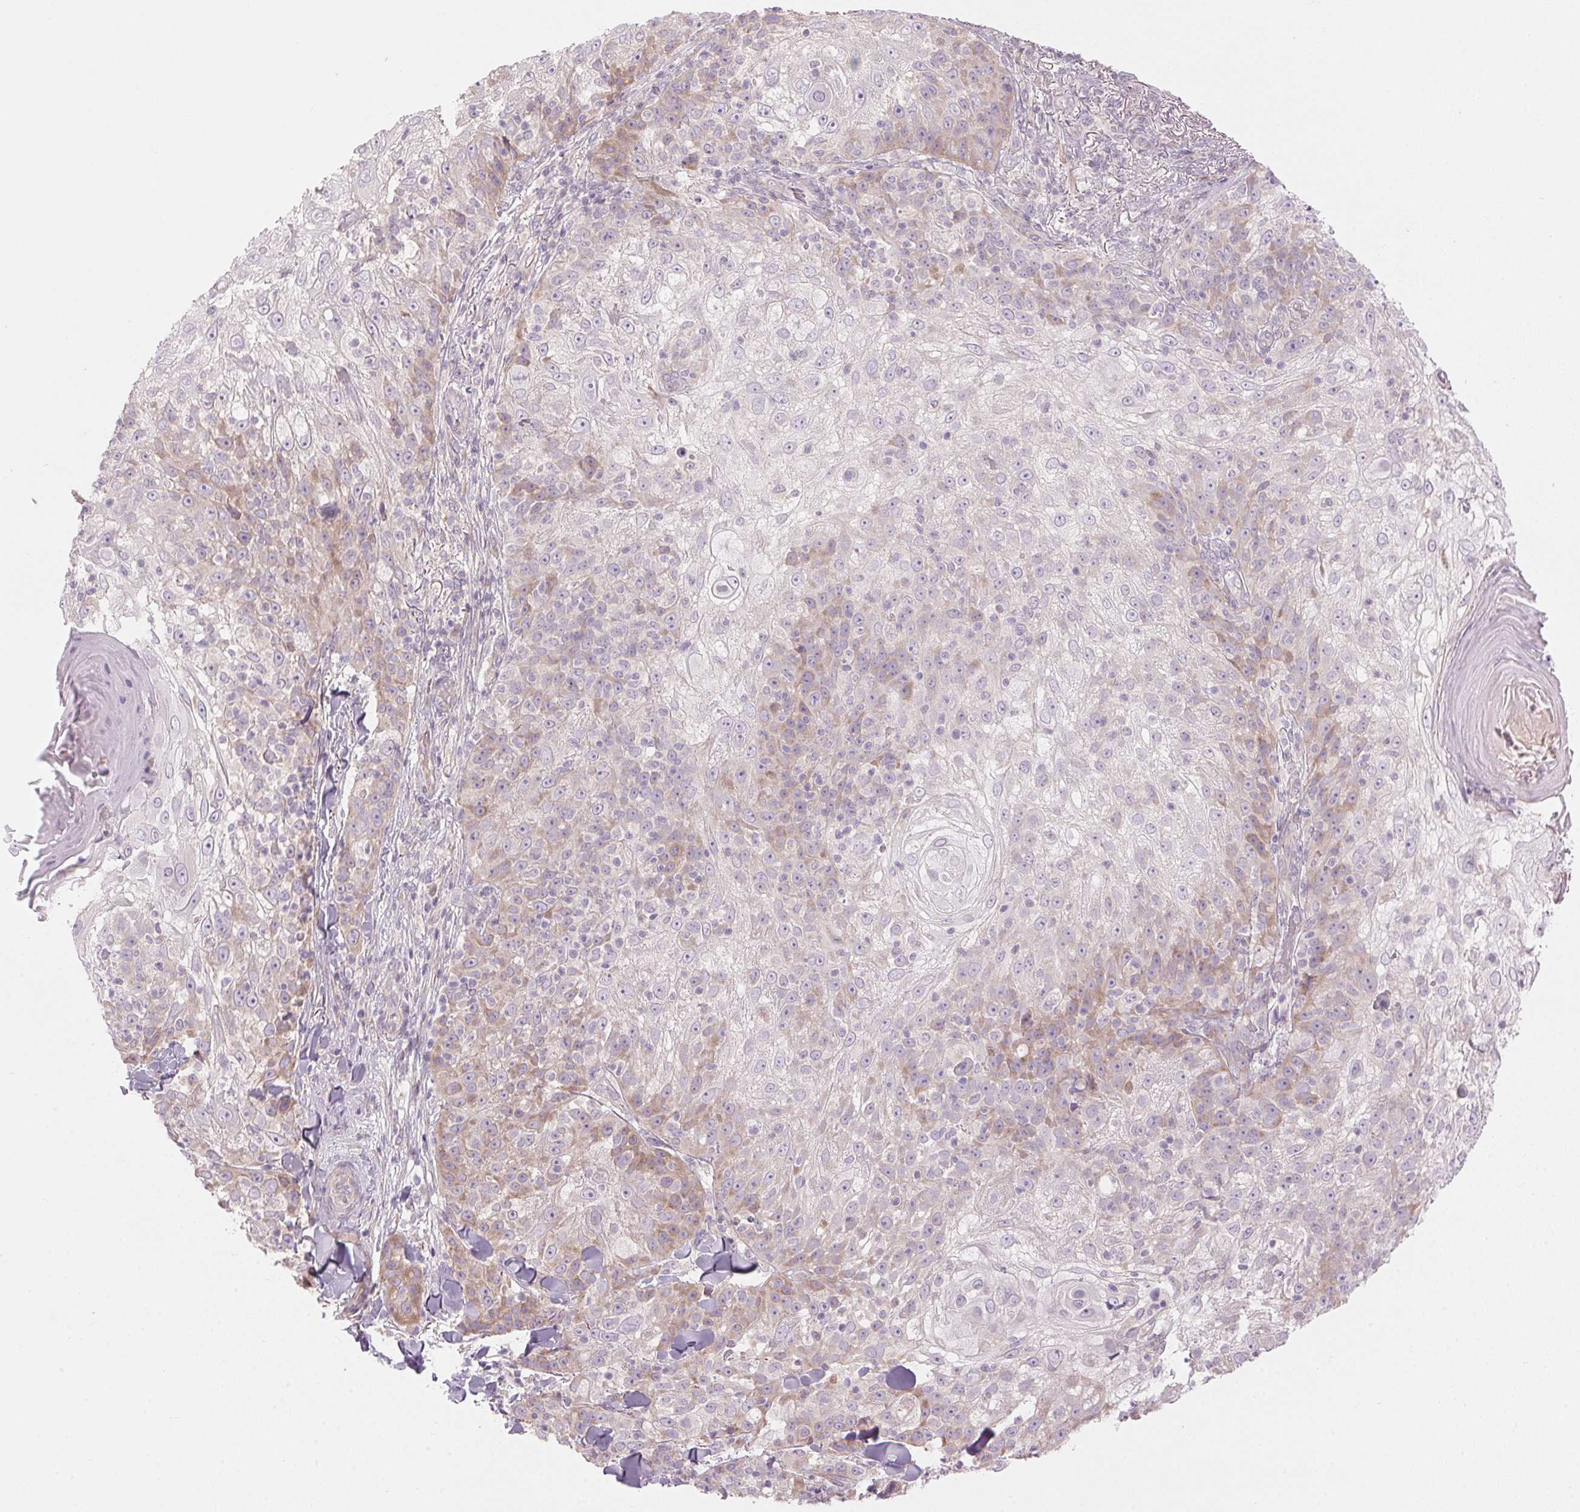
{"staining": {"intensity": "weak", "quantity": "<25%", "location": "cytoplasmic/membranous"}, "tissue": "skin cancer", "cell_type": "Tumor cells", "image_type": "cancer", "snomed": [{"axis": "morphology", "description": "Normal tissue, NOS"}, {"axis": "morphology", "description": "Squamous cell carcinoma, NOS"}, {"axis": "topography", "description": "Skin"}], "caption": "This micrograph is of skin squamous cell carcinoma stained with immunohistochemistry (IHC) to label a protein in brown with the nuclei are counter-stained blue. There is no expression in tumor cells. (Immunohistochemistry, brightfield microscopy, high magnification).", "gene": "GNMT", "patient": {"sex": "female", "age": 83}}